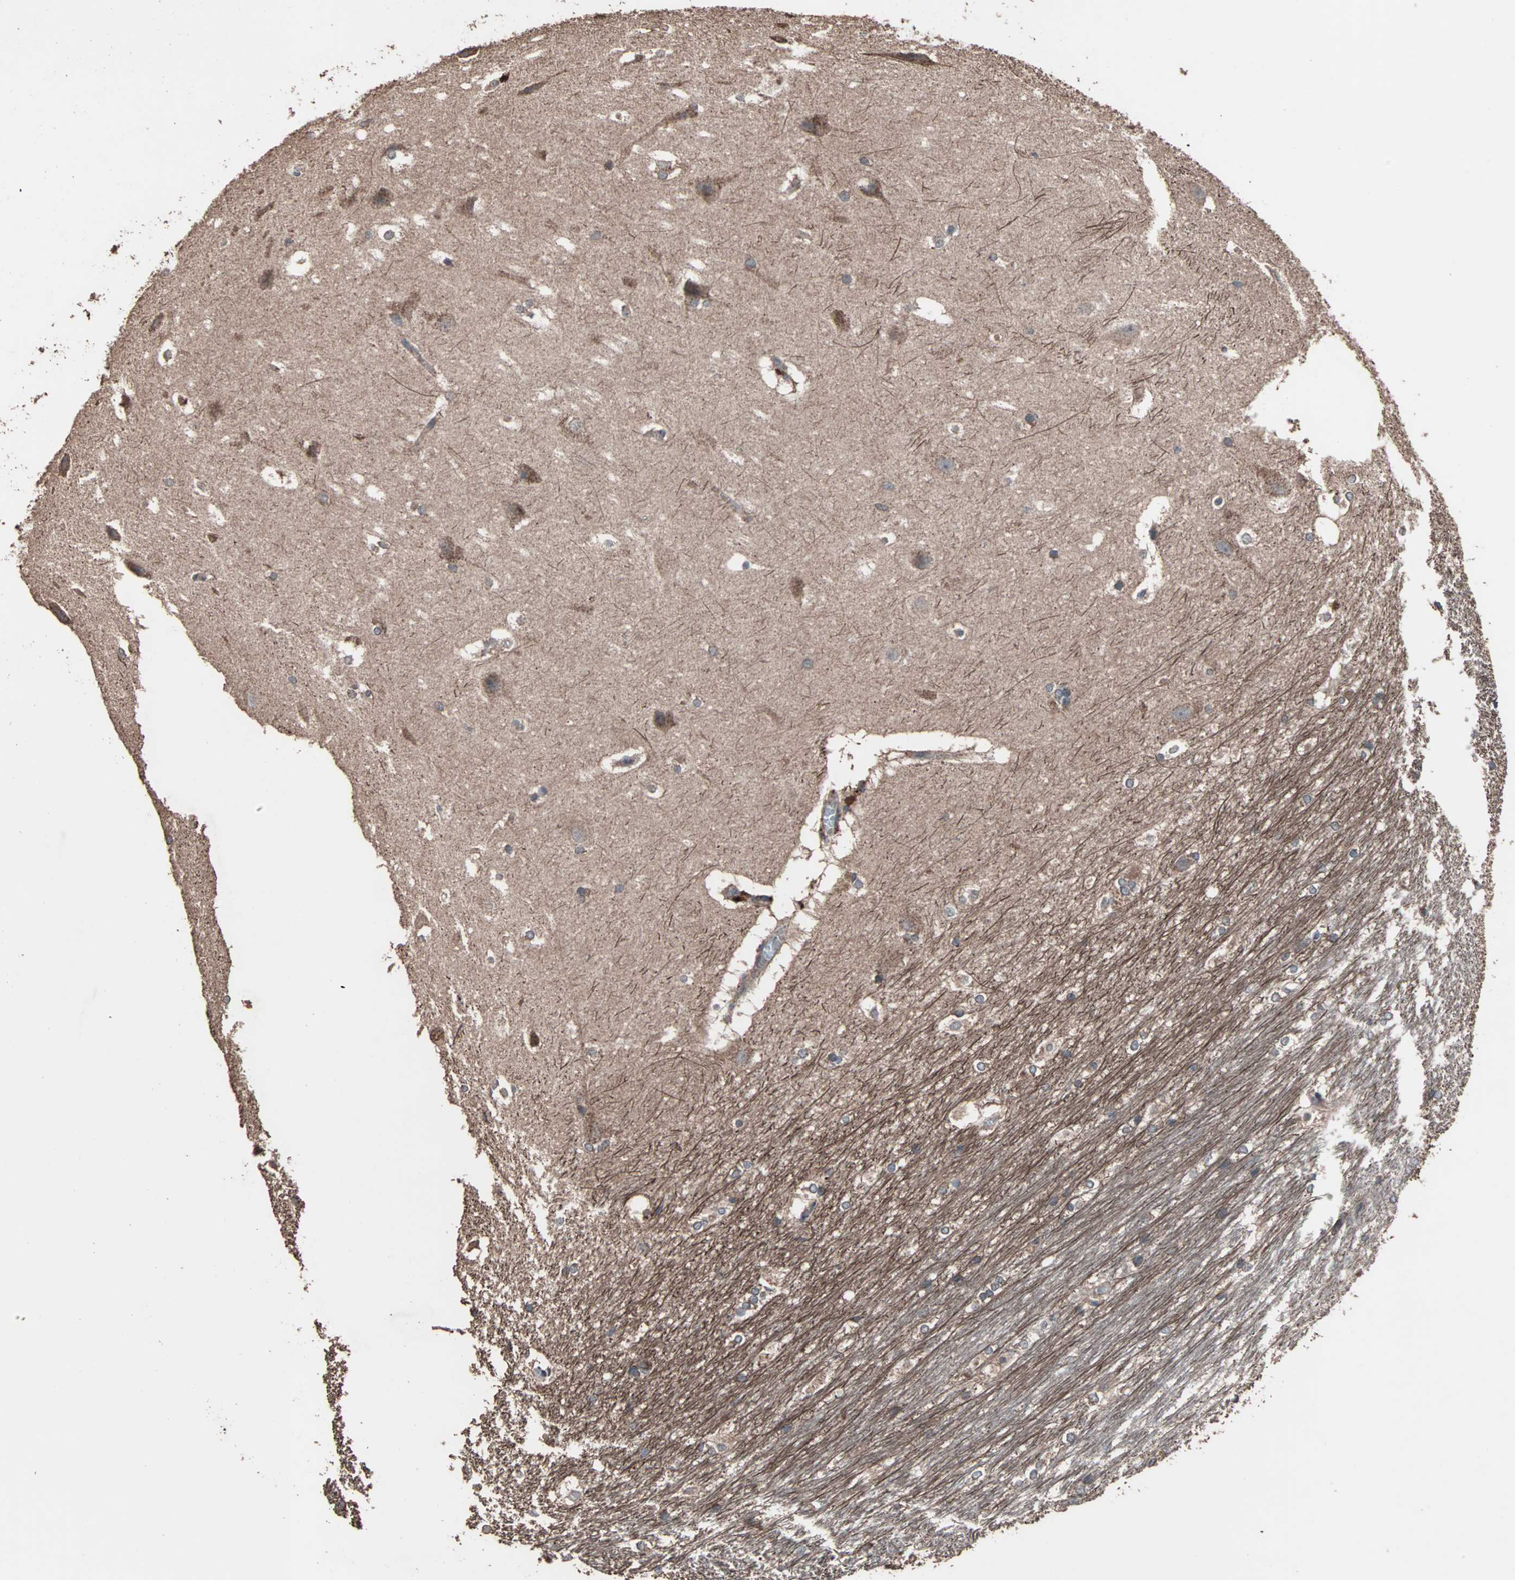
{"staining": {"intensity": "moderate", "quantity": "25%-75%", "location": "cytoplasmic/membranous"}, "tissue": "hippocampus", "cell_type": "Glial cells", "image_type": "normal", "snomed": [{"axis": "morphology", "description": "Normal tissue, NOS"}, {"axis": "topography", "description": "Hippocampus"}], "caption": "Protein expression analysis of unremarkable hippocampus reveals moderate cytoplasmic/membranous positivity in about 25%-75% of glial cells.", "gene": "MRPL2", "patient": {"sex": "female", "age": 19}}